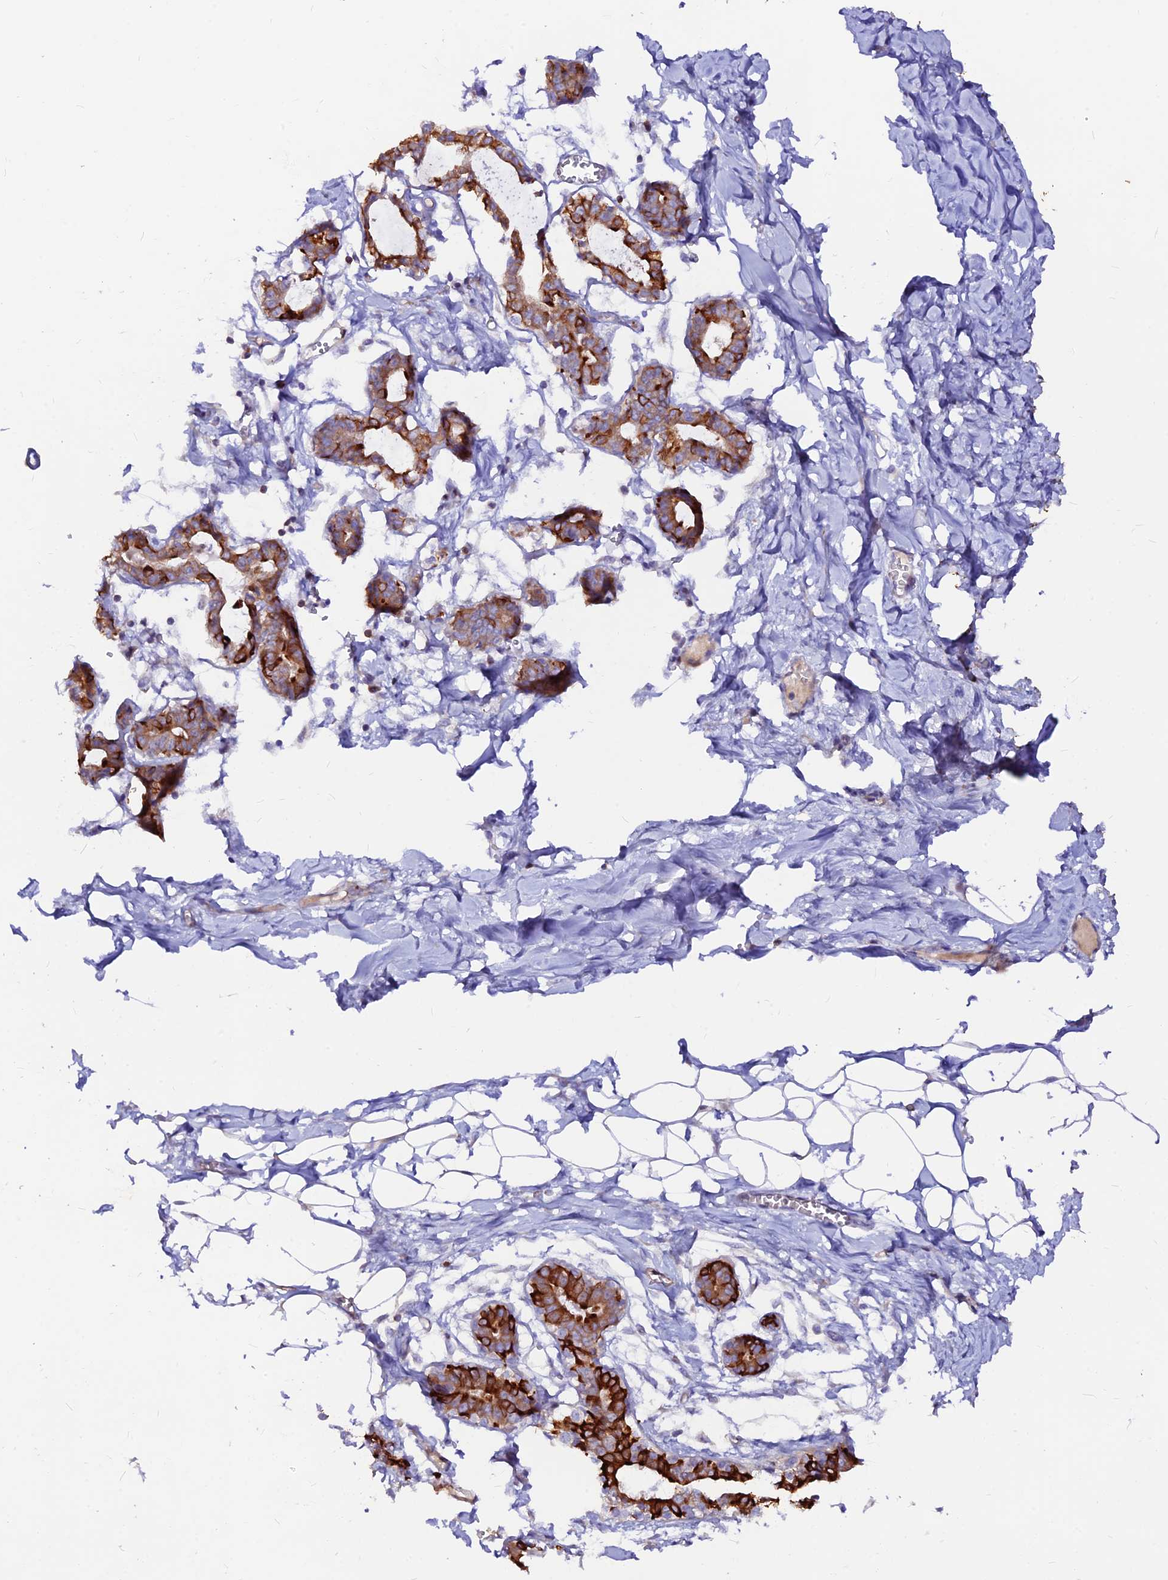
{"staining": {"intensity": "negative", "quantity": "none", "location": "none"}, "tissue": "breast", "cell_type": "Adipocytes", "image_type": "normal", "snomed": [{"axis": "morphology", "description": "Normal tissue, NOS"}, {"axis": "topography", "description": "Breast"}], "caption": "This is a histopathology image of immunohistochemistry staining of normal breast, which shows no staining in adipocytes.", "gene": "DENND2D", "patient": {"sex": "female", "age": 27}}